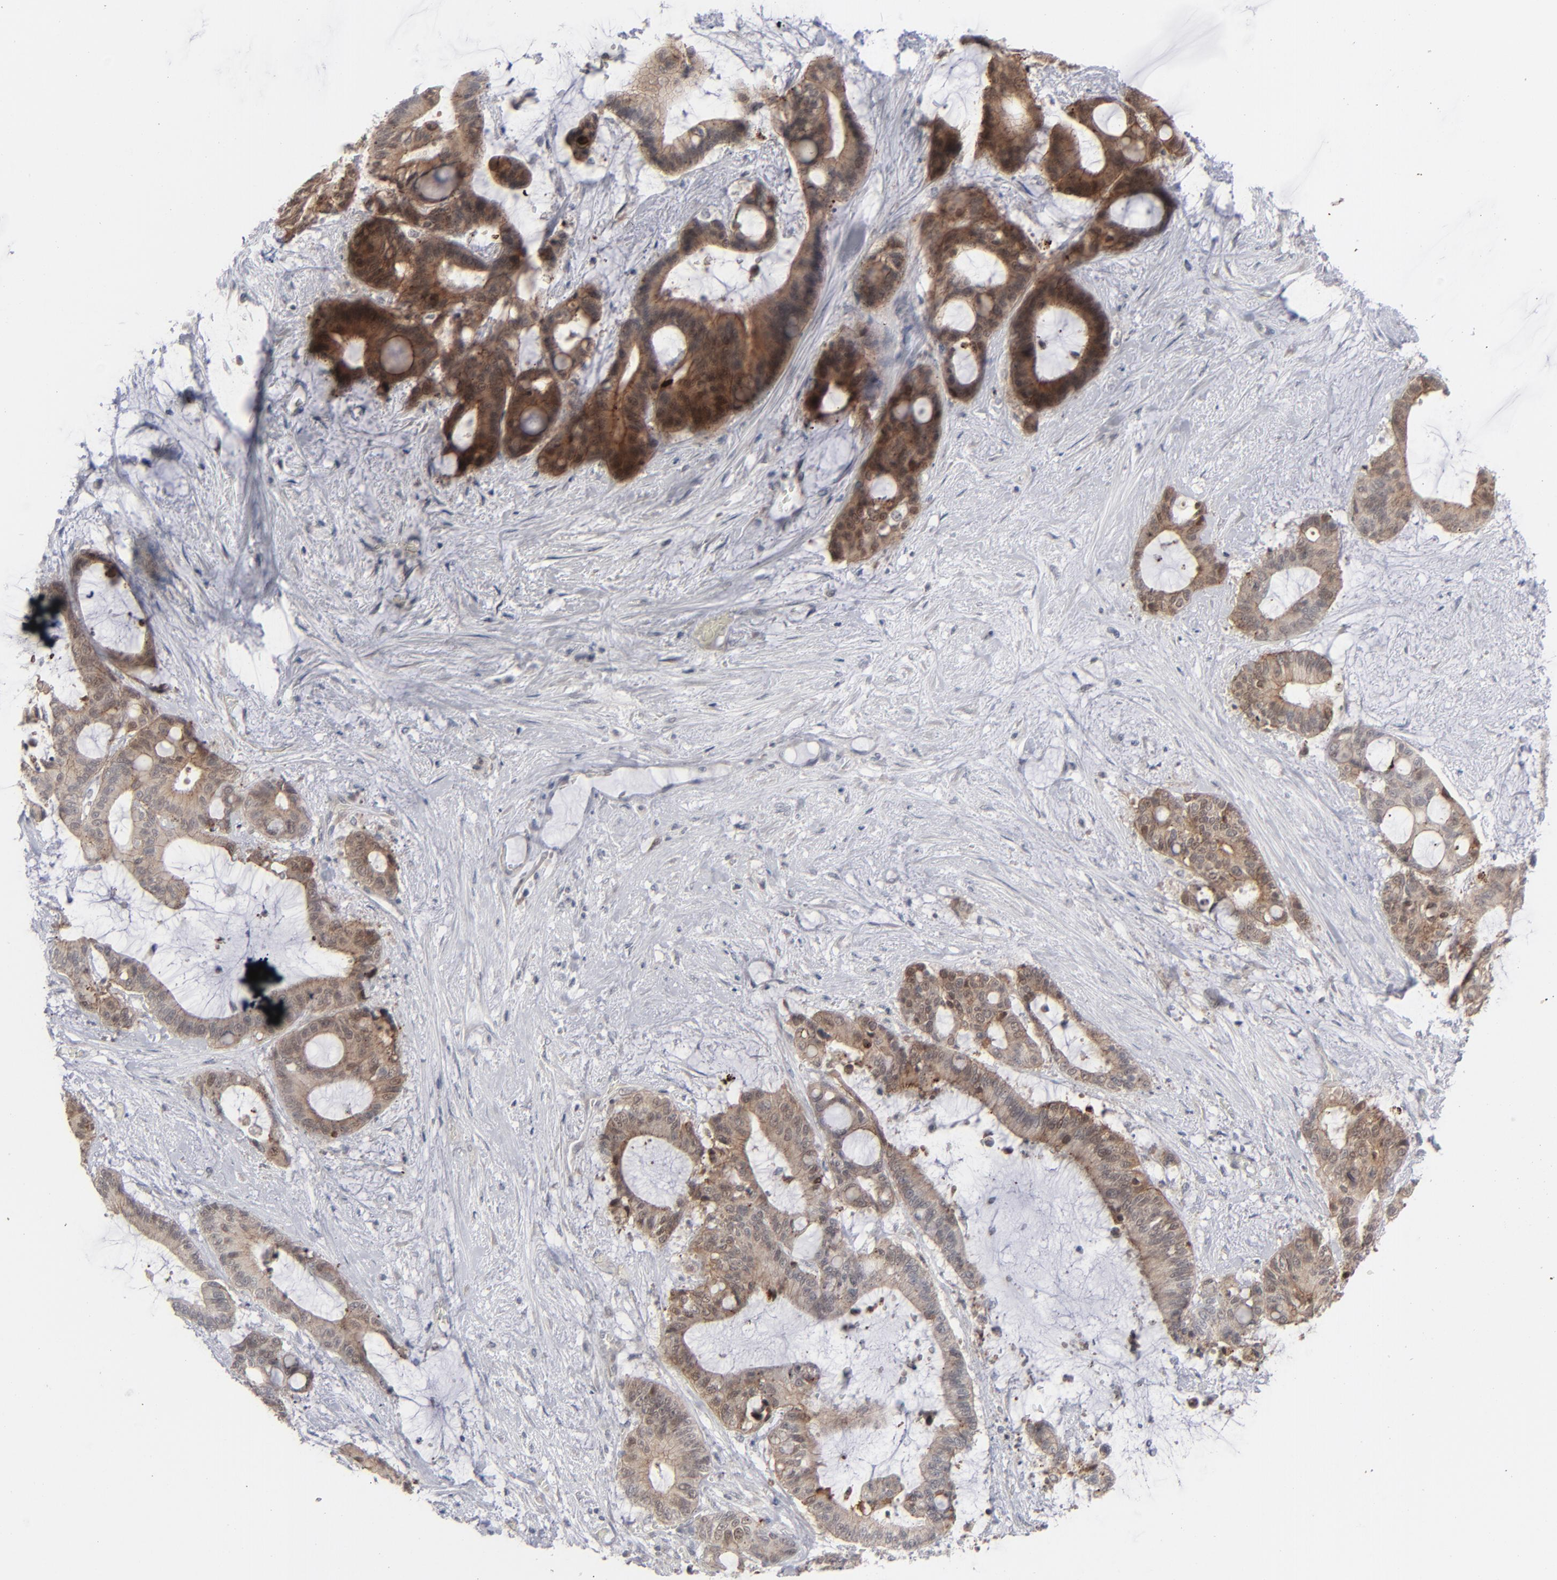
{"staining": {"intensity": "moderate", "quantity": ">75%", "location": "cytoplasmic/membranous"}, "tissue": "liver cancer", "cell_type": "Tumor cells", "image_type": "cancer", "snomed": [{"axis": "morphology", "description": "Cholangiocarcinoma"}, {"axis": "topography", "description": "Liver"}], "caption": "Cholangiocarcinoma (liver) stained with DAB (3,3'-diaminobenzidine) immunohistochemistry (IHC) reveals medium levels of moderate cytoplasmic/membranous expression in about >75% of tumor cells.", "gene": "POF1B", "patient": {"sex": "female", "age": 73}}